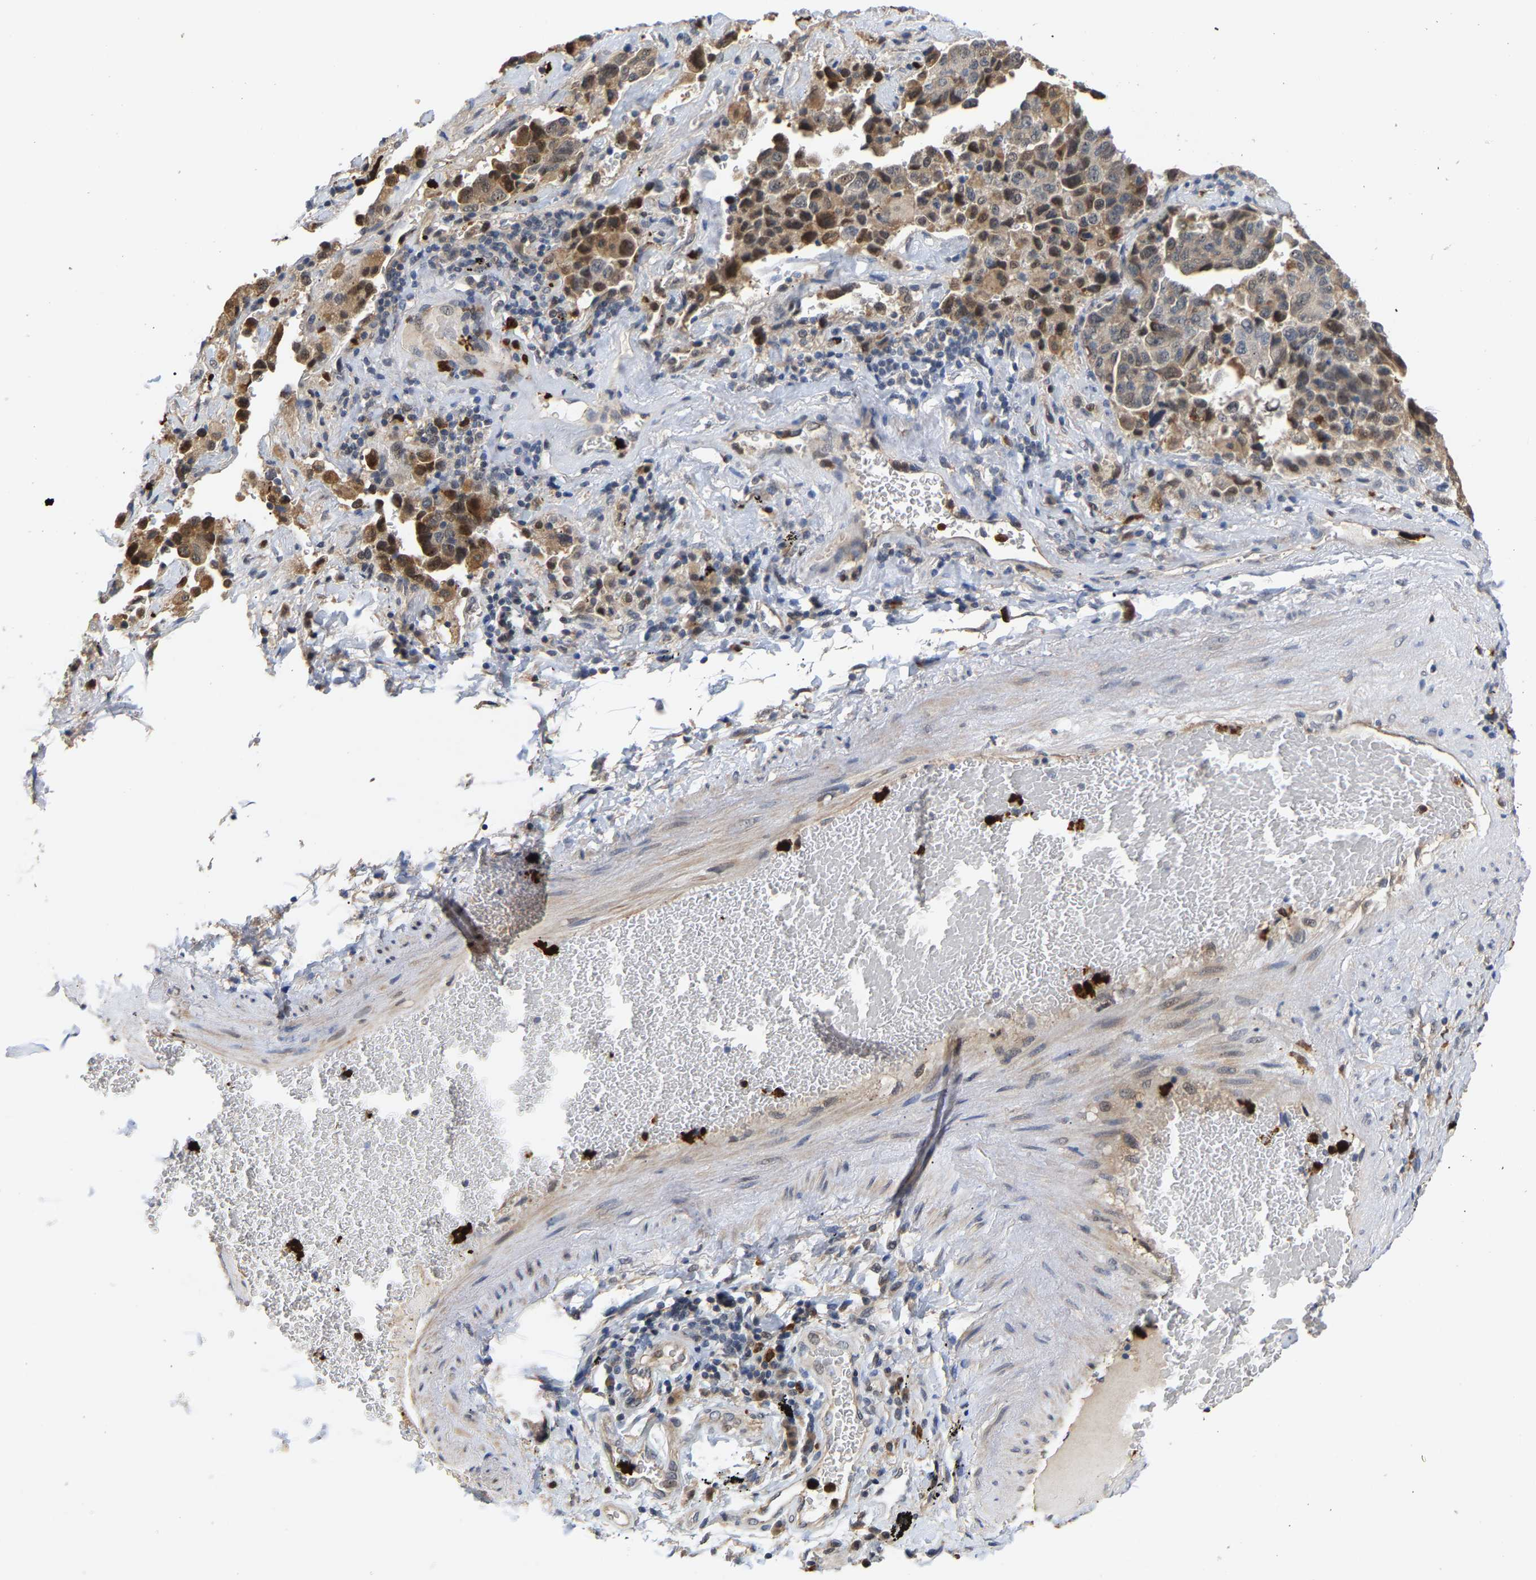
{"staining": {"intensity": "moderate", "quantity": ">75%", "location": "cytoplasmic/membranous,nuclear"}, "tissue": "lung cancer", "cell_type": "Tumor cells", "image_type": "cancer", "snomed": [{"axis": "morphology", "description": "Adenocarcinoma, NOS"}, {"axis": "topography", "description": "Lung"}], "caption": "A brown stain highlights moderate cytoplasmic/membranous and nuclear positivity of a protein in lung adenocarcinoma tumor cells.", "gene": "TDRD7", "patient": {"sex": "female", "age": 51}}